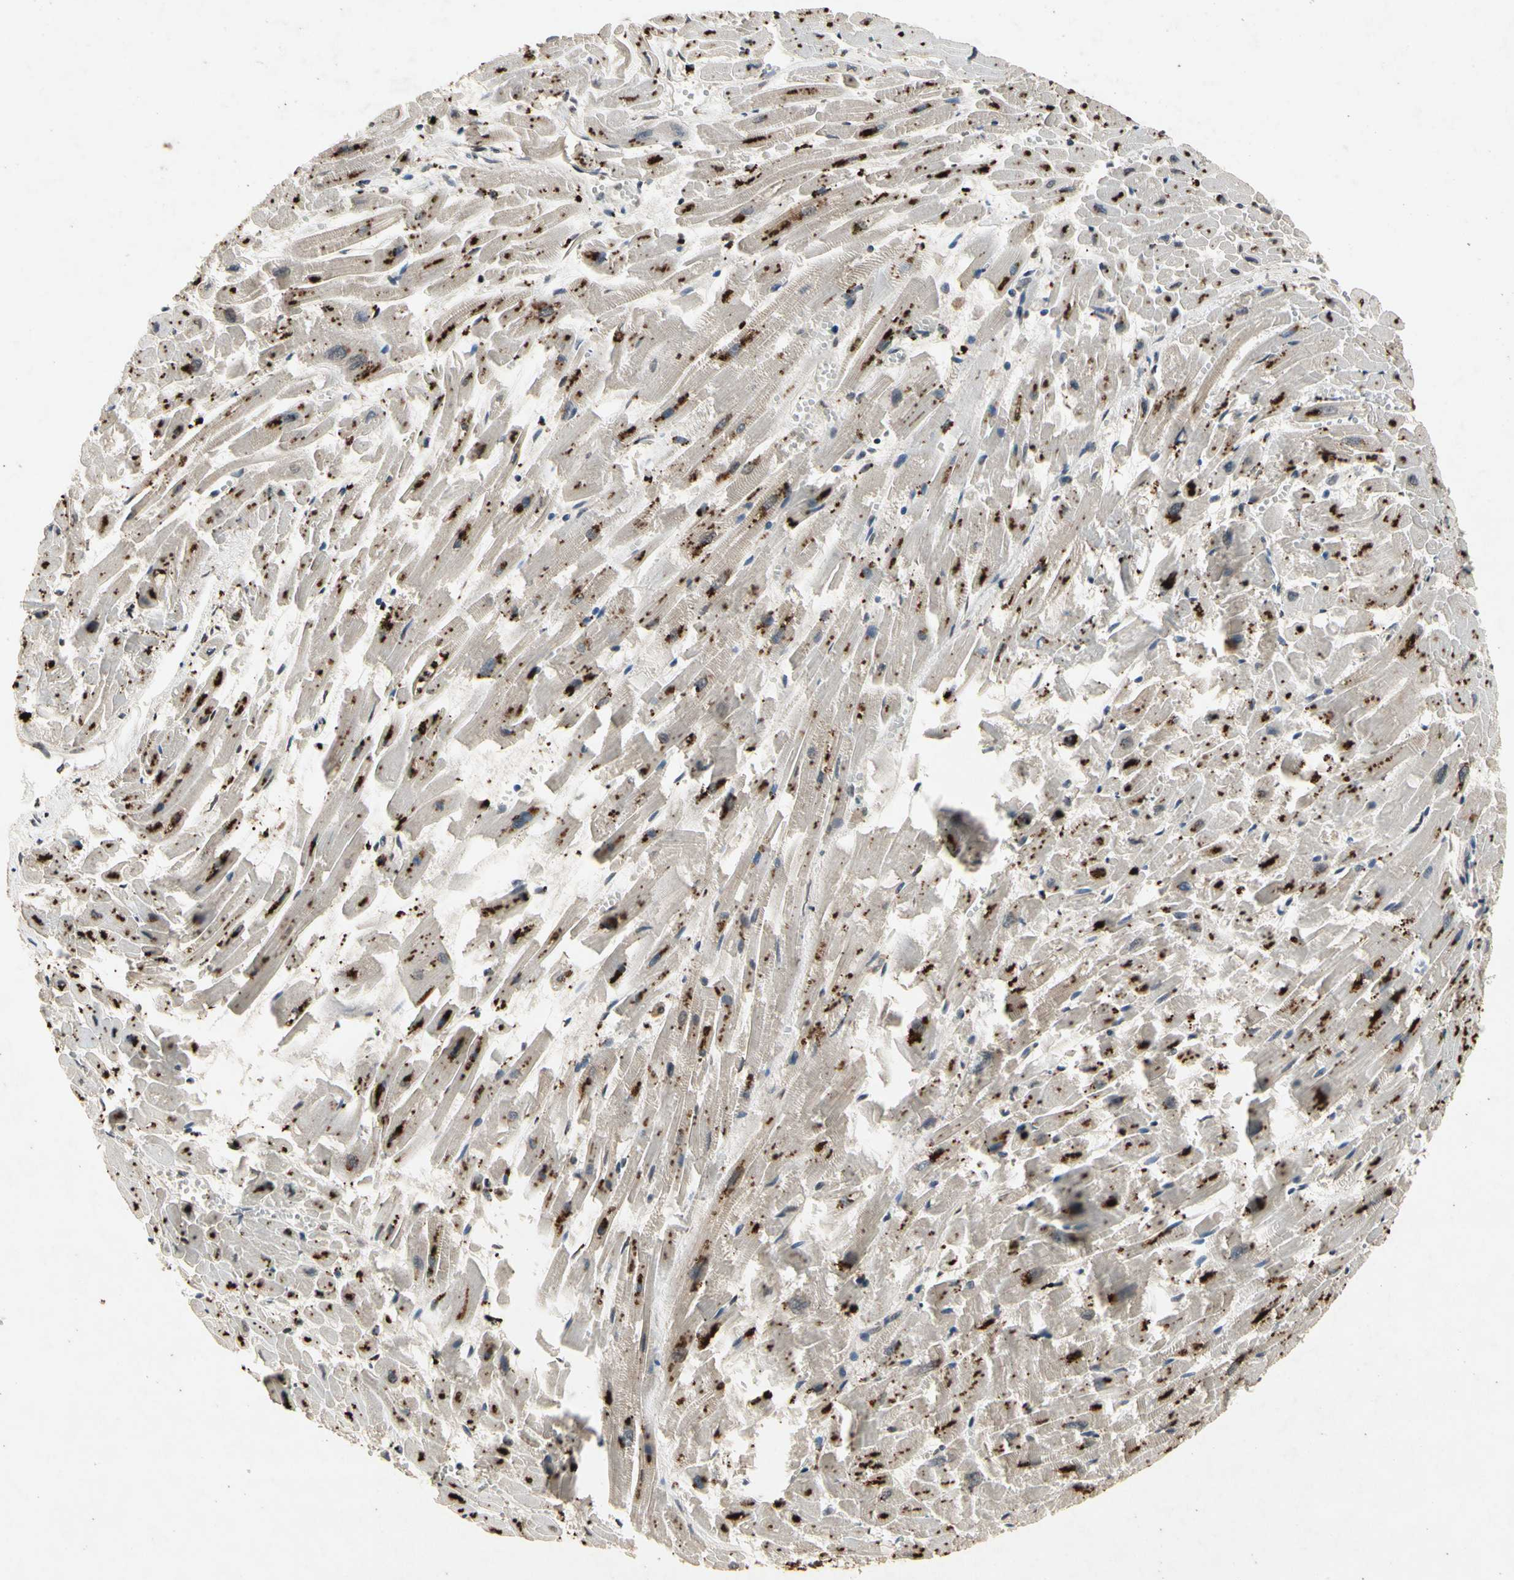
{"staining": {"intensity": "strong", "quantity": ">75%", "location": "cytoplasmic/membranous"}, "tissue": "heart muscle", "cell_type": "Cardiomyocytes", "image_type": "normal", "snomed": [{"axis": "morphology", "description": "Normal tissue, NOS"}, {"axis": "topography", "description": "Heart"}], "caption": "High-power microscopy captured an immunohistochemistry (IHC) image of normal heart muscle, revealing strong cytoplasmic/membranous expression in about >75% of cardiomyocytes. The staining was performed using DAB, with brown indicating positive protein expression. Nuclei are stained blue with hematoxylin.", "gene": "DPY19L3", "patient": {"sex": "female", "age": 19}}